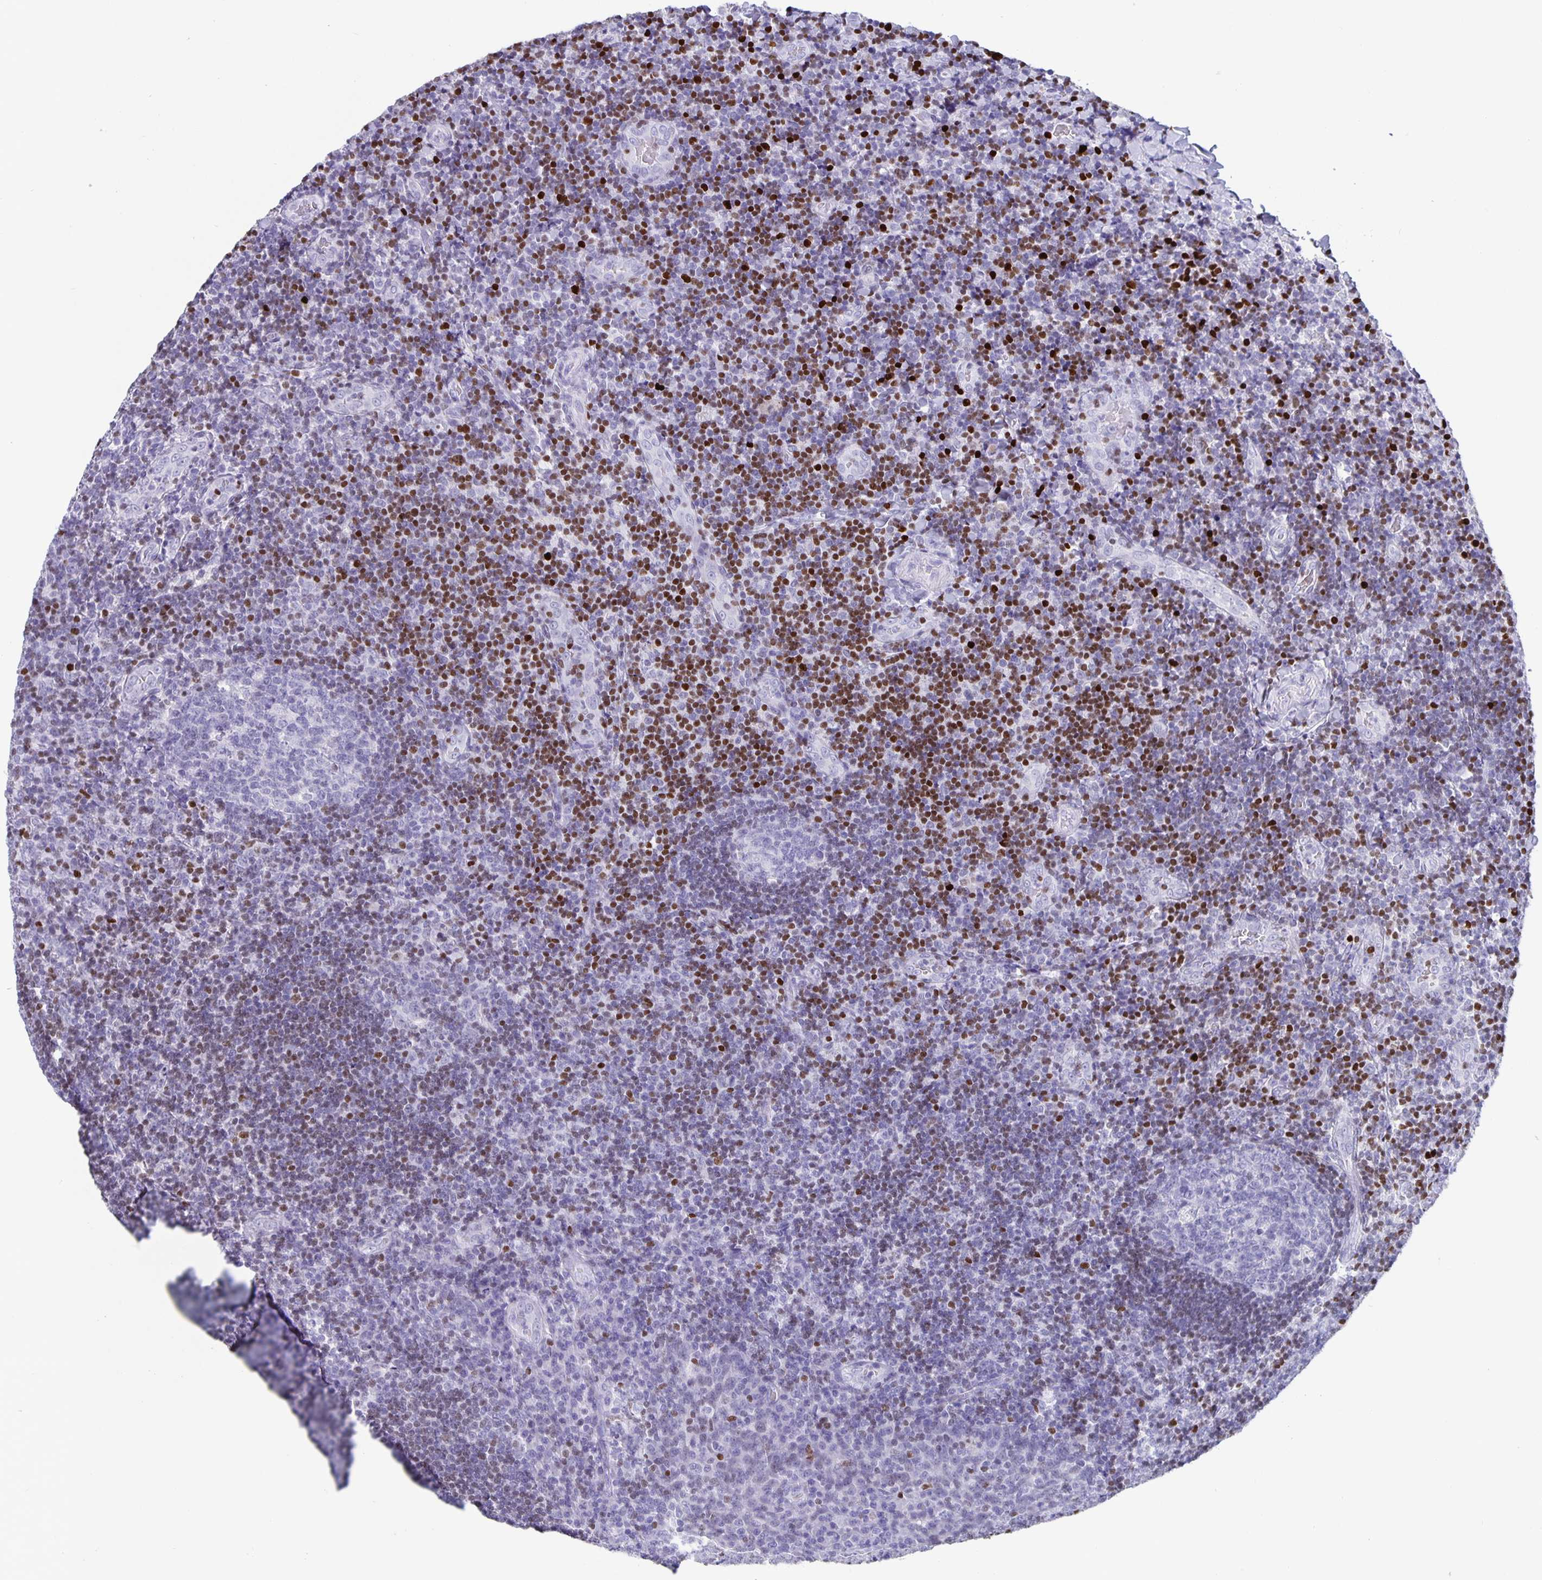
{"staining": {"intensity": "negative", "quantity": "none", "location": "none"}, "tissue": "tonsil", "cell_type": "Germinal center cells", "image_type": "normal", "snomed": [{"axis": "morphology", "description": "Normal tissue, NOS"}, {"axis": "topography", "description": "Tonsil"}], "caption": "A high-resolution photomicrograph shows immunohistochemistry staining of benign tonsil, which demonstrates no significant staining in germinal center cells.", "gene": "SATB2", "patient": {"sex": "male", "age": 17}}